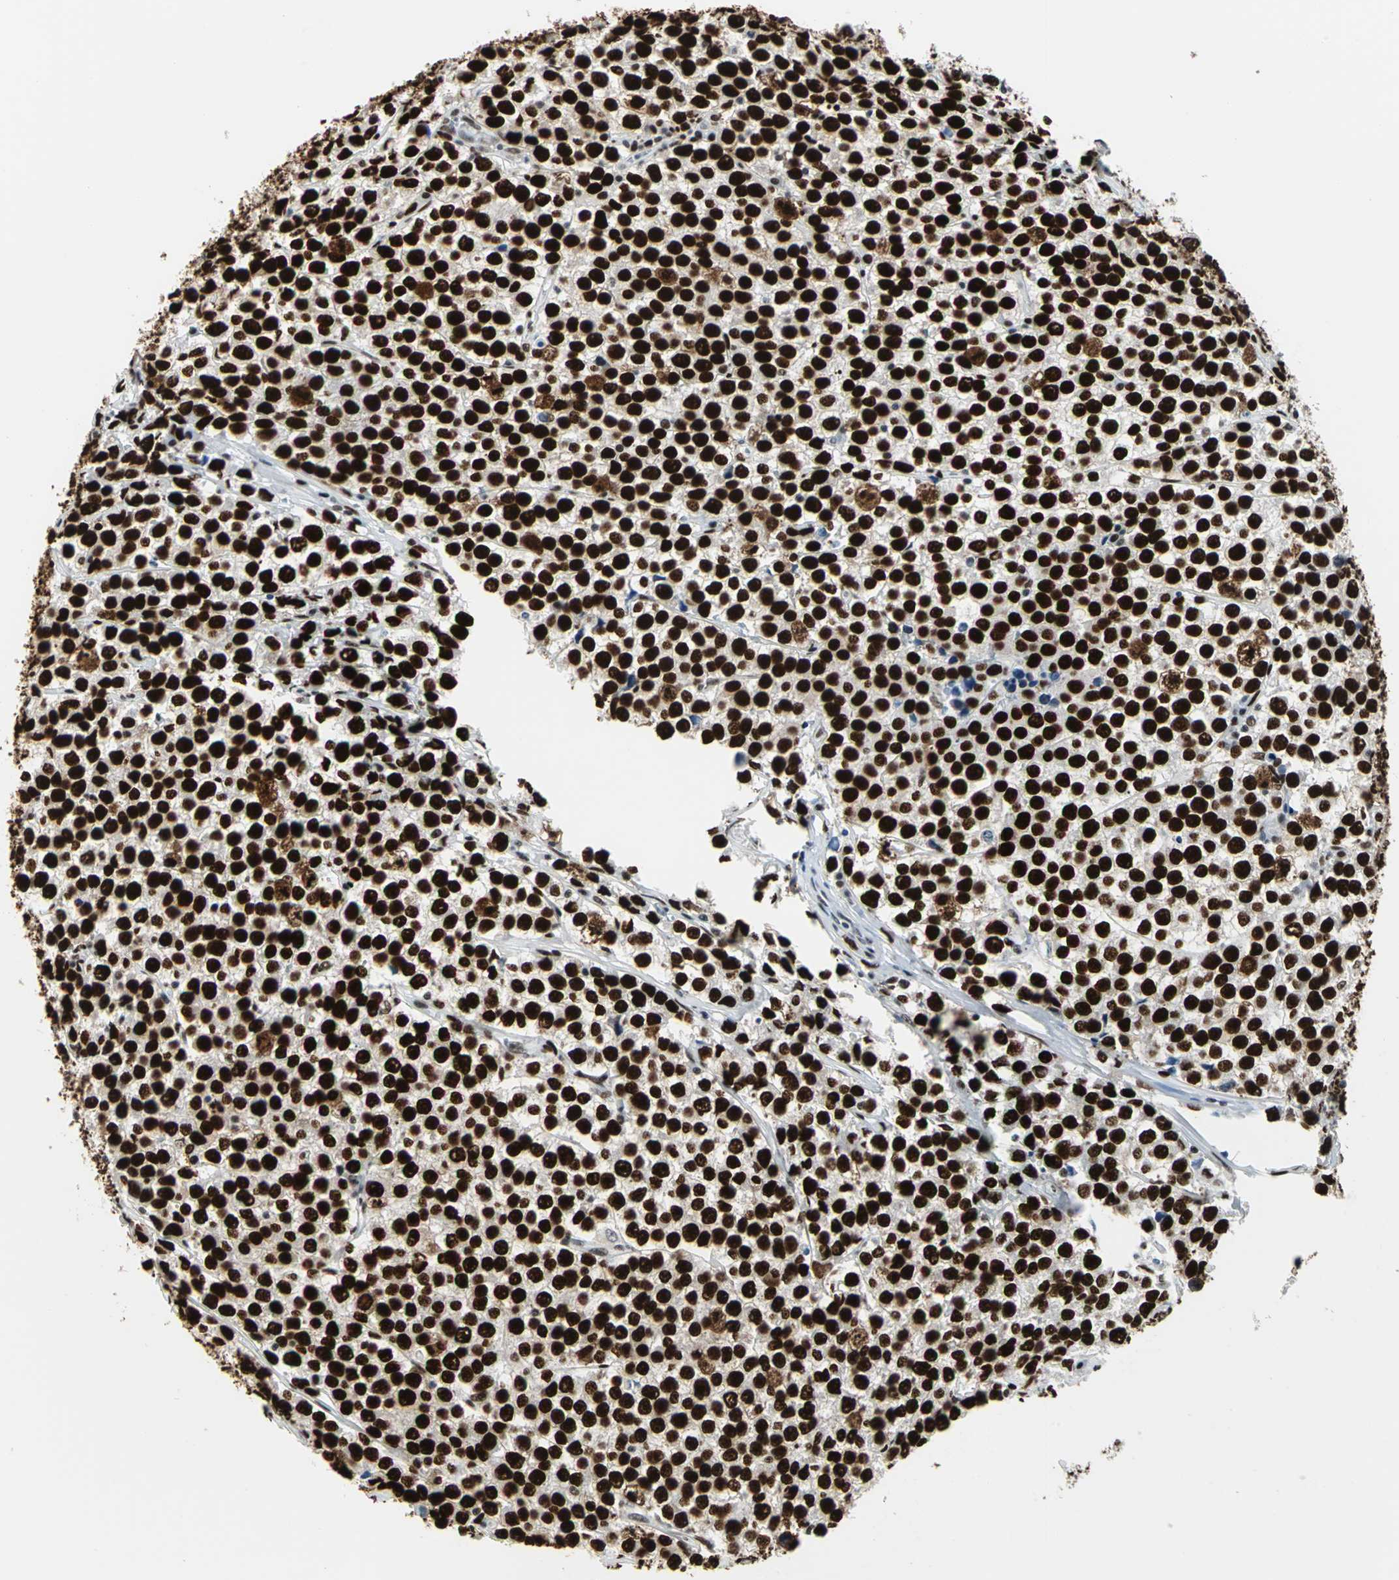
{"staining": {"intensity": "strong", "quantity": ">75%", "location": "nuclear"}, "tissue": "testis cancer", "cell_type": "Tumor cells", "image_type": "cancer", "snomed": [{"axis": "morphology", "description": "Seminoma, NOS"}, {"axis": "morphology", "description": "Carcinoma, Embryonal, NOS"}, {"axis": "topography", "description": "Testis"}], "caption": "This is an image of IHC staining of testis cancer, which shows strong expression in the nuclear of tumor cells.", "gene": "HDAC2", "patient": {"sex": "male", "age": 52}}